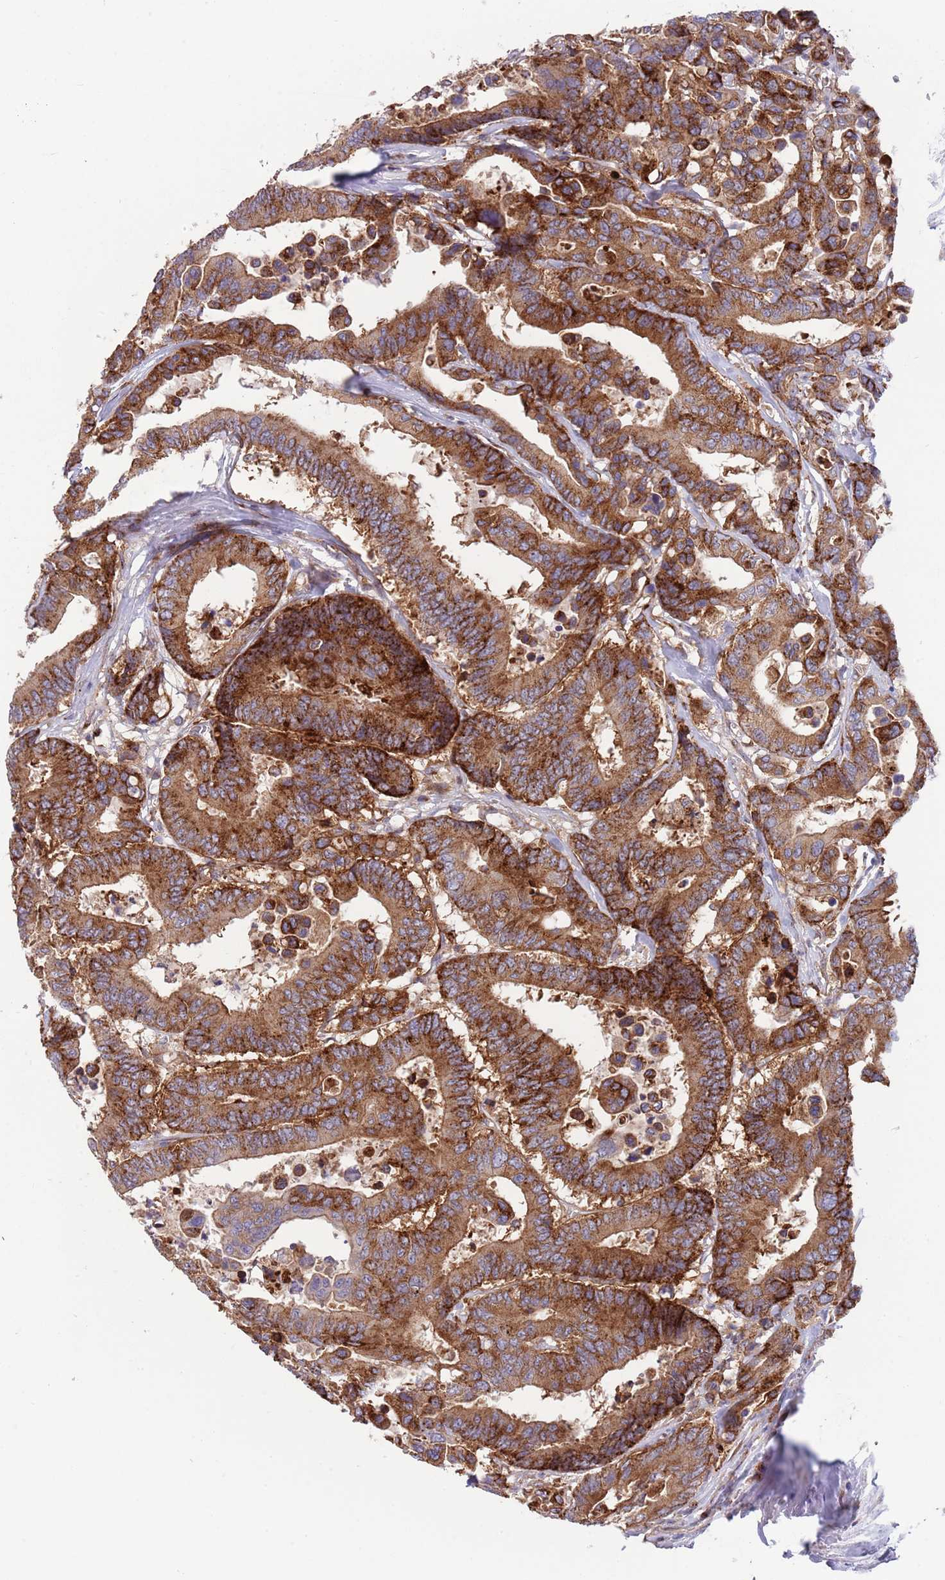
{"staining": {"intensity": "strong", "quantity": ">75%", "location": "cytoplasmic/membranous"}, "tissue": "colorectal cancer", "cell_type": "Tumor cells", "image_type": "cancer", "snomed": [{"axis": "morphology", "description": "Normal tissue, NOS"}, {"axis": "morphology", "description": "Adenocarcinoma, NOS"}, {"axis": "topography", "description": "Colon"}], "caption": "Immunohistochemical staining of human colorectal cancer exhibits high levels of strong cytoplasmic/membranous positivity in about >75% of tumor cells. The staining was performed using DAB to visualize the protein expression in brown, while the nuclei were stained in blue with hematoxylin (Magnification: 20x).", "gene": "BTBD7", "patient": {"sex": "male", "age": 82}}